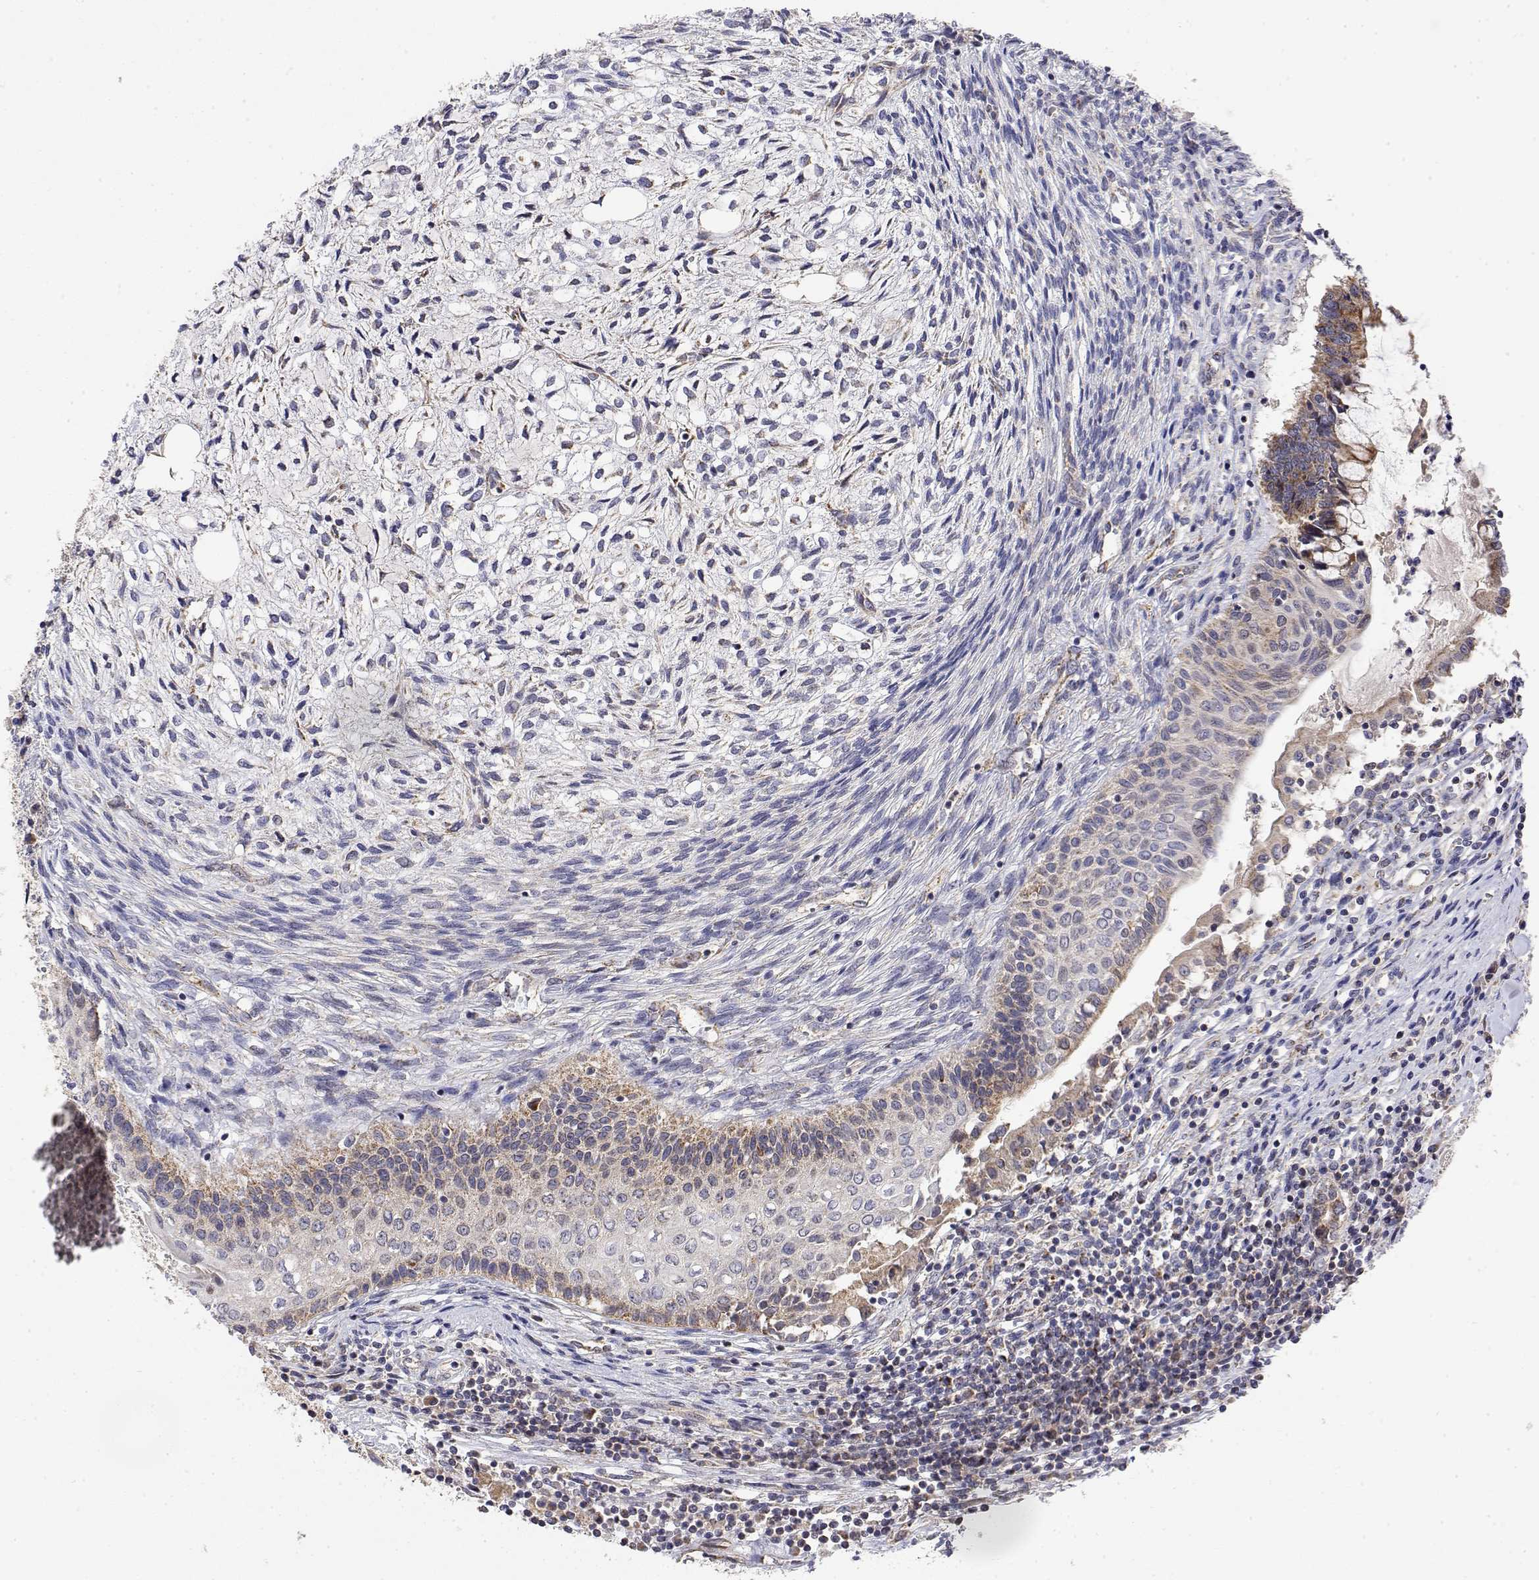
{"staining": {"intensity": "weak", "quantity": "<25%", "location": "cytoplasmic/membranous"}, "tissue": "testis cancer", "cell_type": "Tumor cells", "image_type": "cancer", "snomed": [{"axis": "morphology", "description": "Carcinoma, Embryonal, NOS"}, {"axis": "topography", "description": "Testis"}], "caption": "Micrograph shows no protein staining in tumor cells of testis cancer (embryonal carcinoma) tissue.", "gene": "GADD45GIP1", "patient": {"sex": "male", "age": 37}}